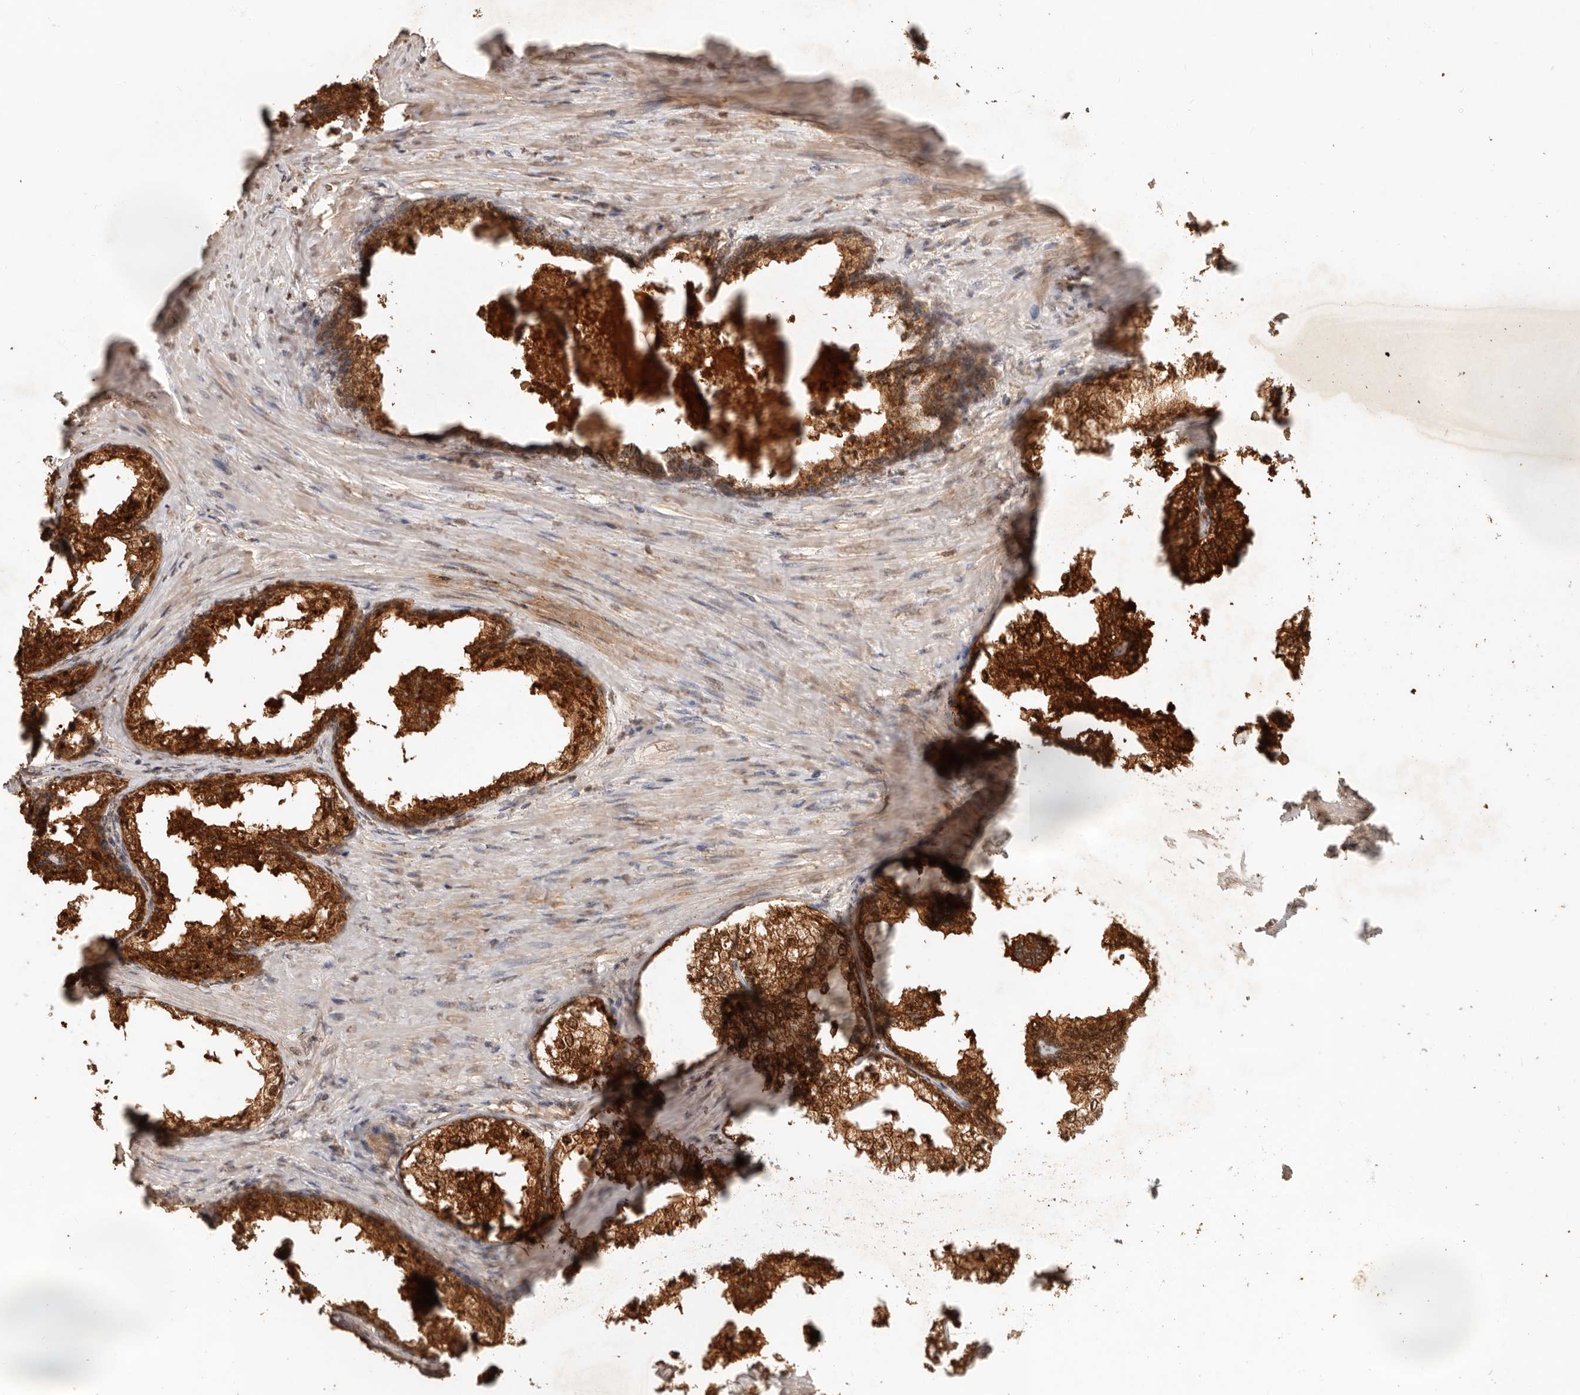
{"staining": {"intensity": "strong", "quantity": ">75%", "location": "cytoplasmic/membranous"}, "tissue": "prostate cancer", "cell_type": "Tumor cells", "image_type": "cancer", "snomed": [{"axis": "morphology", "description": "Adenocarcinoma, High grade"}, {"axis": "topography", "description": "Prostate"}], "caption": "A brown stain labels strong cytoplasmic/membranous staining of a protein in human prostate high-grade adenocarcinoma tumor cells. The protein is stained brown, and the nuclei are stained in blue (DAB IHC with brightfield microscopy, high magnification).", "gene": "LMO4", "patient": {"sex": "male", "age": 58}}